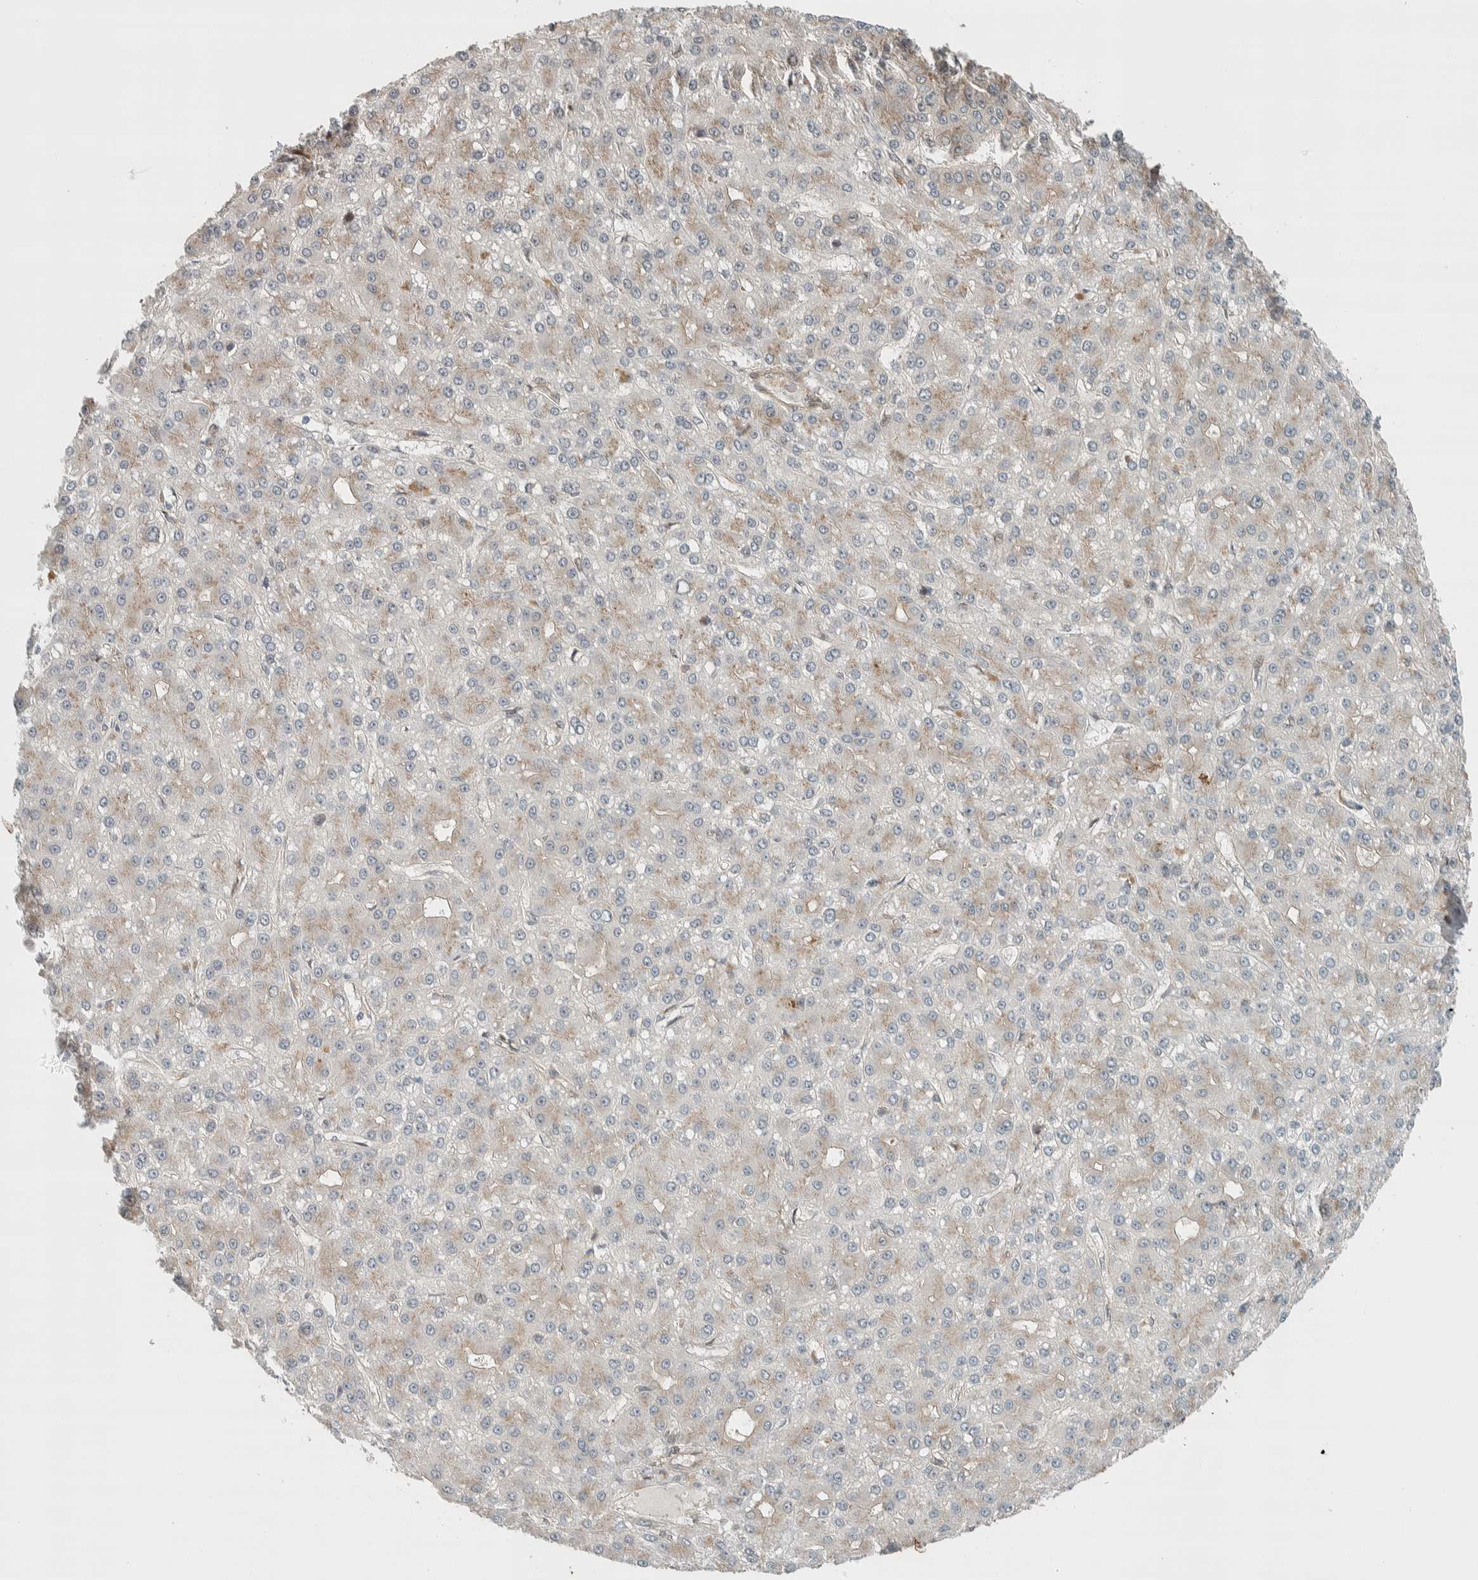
{"staining": {"intensity": "weak", "quantity": "<25%", "location": "cytoplasmic/membranous"}, "tissue": "liver cancer", "cell_type": "Tumor cells", "image_type": "cancer", "snomed": [{"axis": "morphology", "description": "Carcinoma, Hepatocellular, NOS"}, {"axis": "topography", "description": "Liver"}], "caption": "A high-resolution histopathology image shows immunohistochemistry (IHC) staining of liver cancer, which shows no significant expression in tumor cells.", "gene": "STXBP4", "patient": {"sex": "male", "age": 67}}